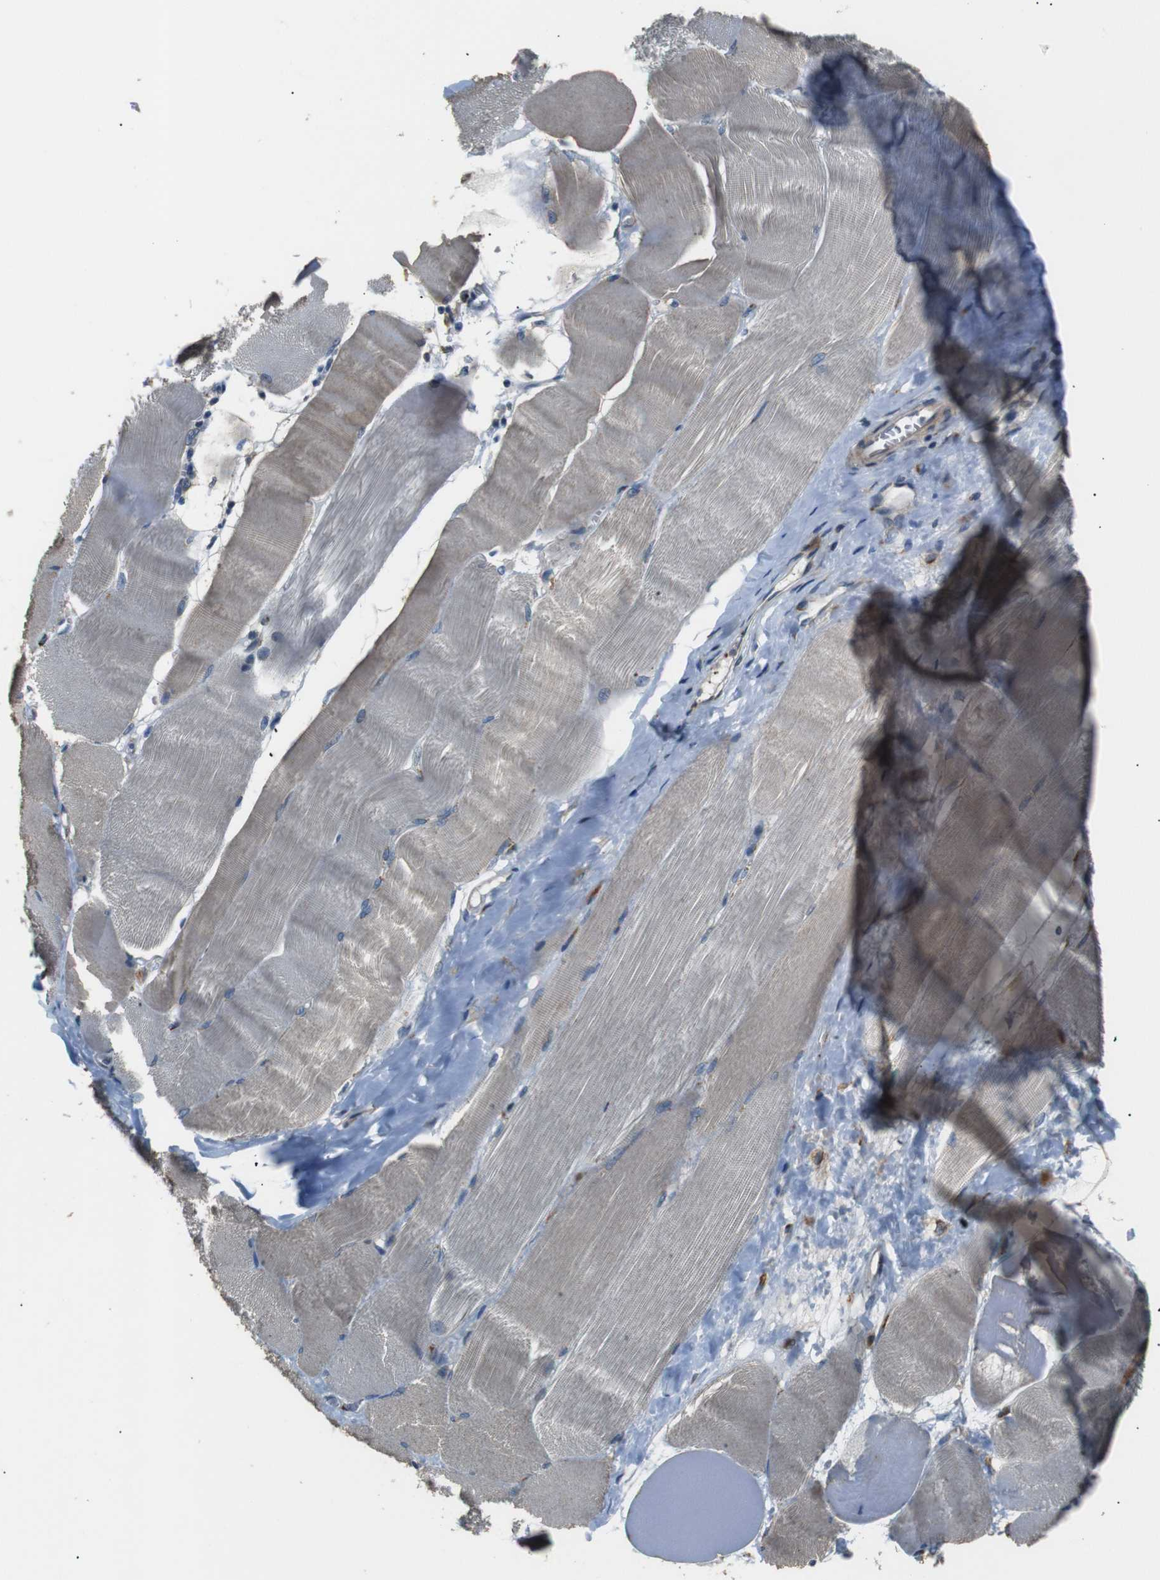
{"staining": {"intensity": "negative", "quantity": "none", "location": "none"}, "tissue": "skeletal muscle", "cell_type": "Myocytes", "image_type": "normal", "snomed": [{"axis": "morphology", "description": "Normal tissue, NOS"}, {"axis": "morphology", "description": "Squamous cell carcinoma, NOS"}, {"axis": "topography", "description": "Skeletal muscle"}], "caption": "This is a histopathology image of IHC staining of normal skeletal muscle, which shows no expression in myocytes.", "gene": "TMED2", "patient": {"sex": "male", "age": 51}}